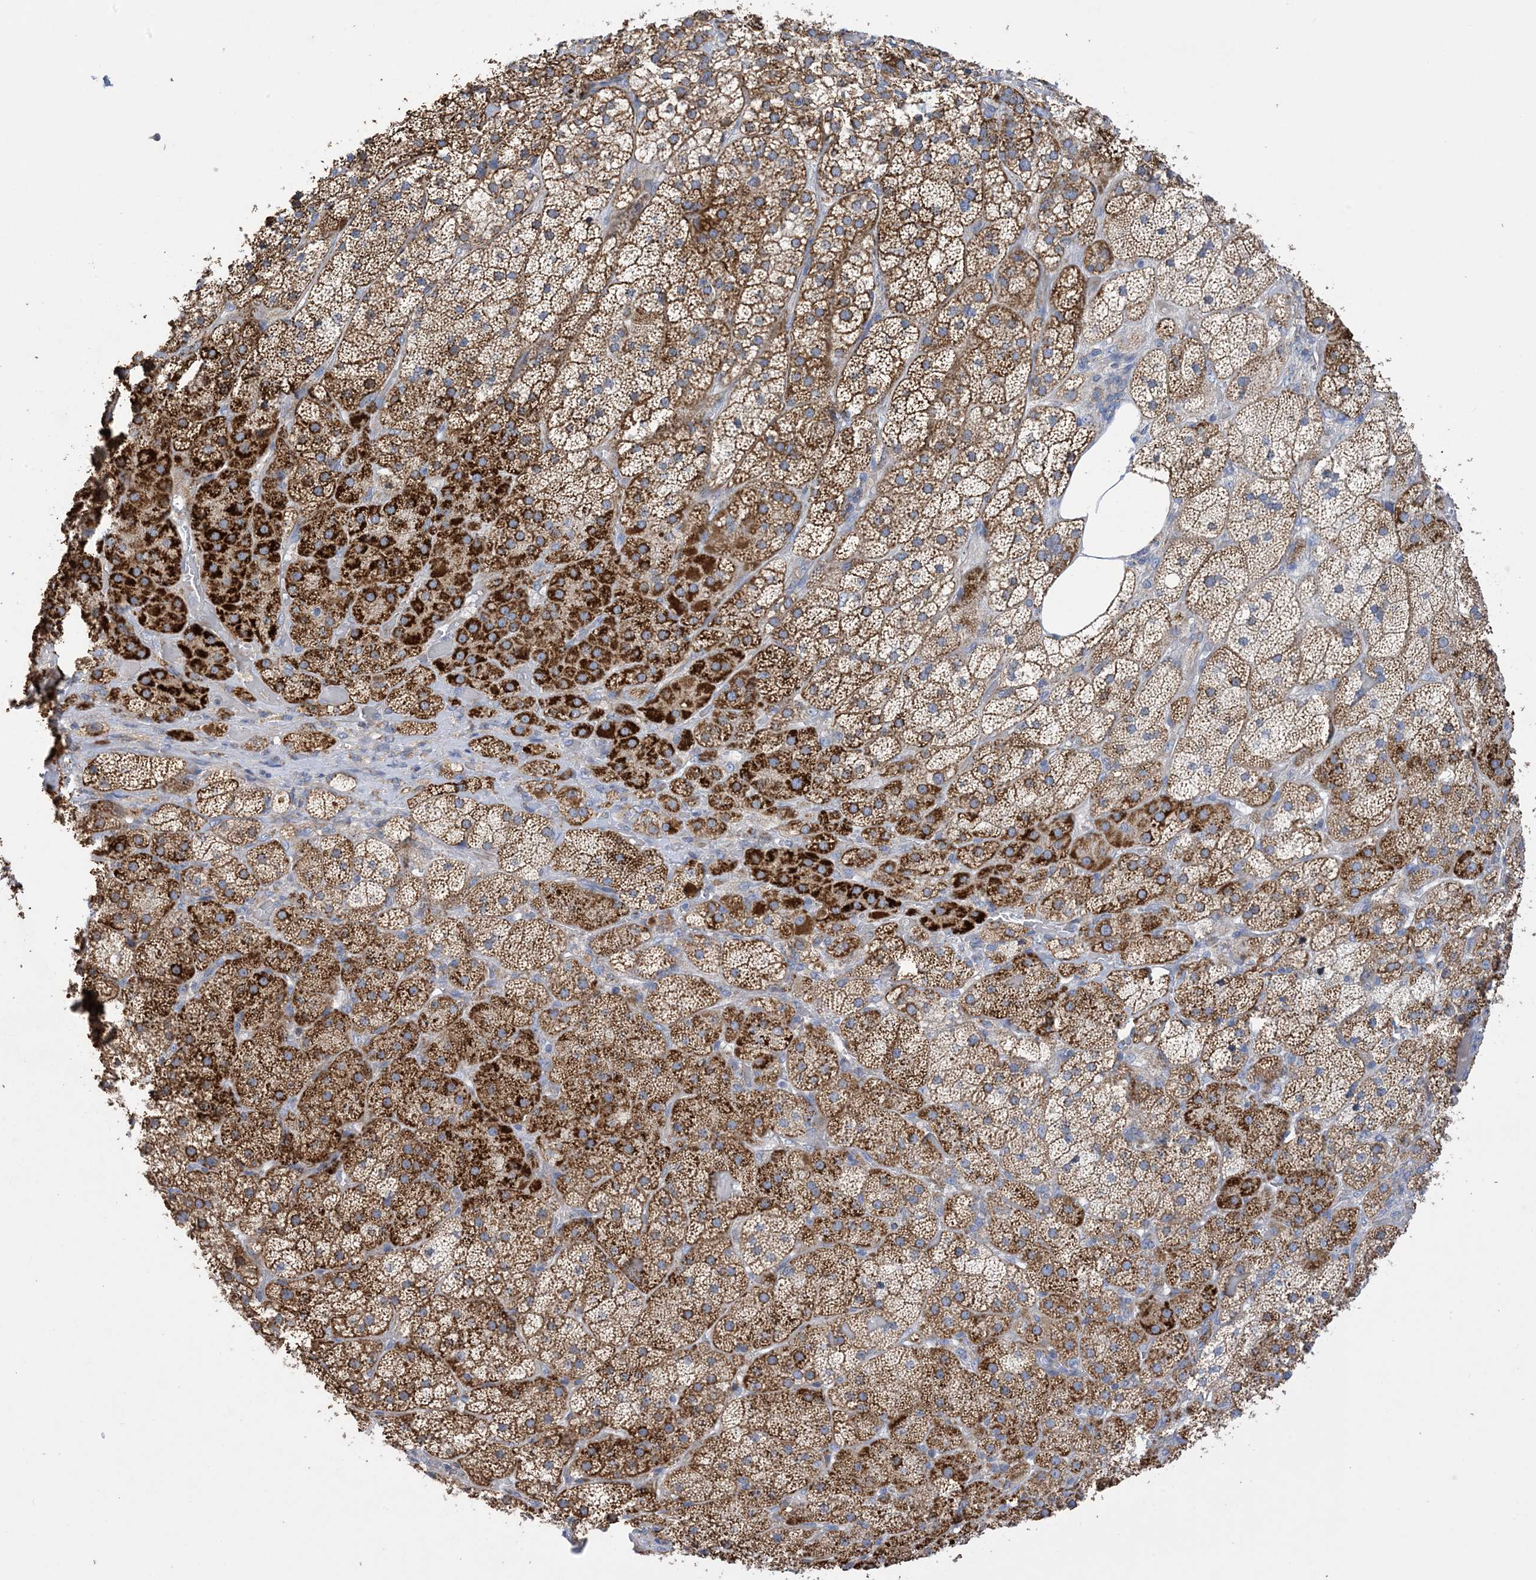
{"staining": {"intensity": "strong", "quantity": ">75%", "location": "cytoplasmic/membranous"}, "tissue": "adrenal gland", "cell_type": "Glandular cells", "image_type": "normal", "snomed": [{"axis": "morphology", "description": "Normal tissue, NOS"}, {"axis": "topography", "description": "Adrenal gland"}], "caption": "The image displays staining of benign adrenal gland, revealing strong cytoplasmic/membranous protein staining (brown color) within glandular cells. (DAB (3,3'-diaminobenzidine) IHC with brightfield microscopy, high magnification).", "gene": "CLEC16A", "patient": {"sex": "male", "age": 57}}